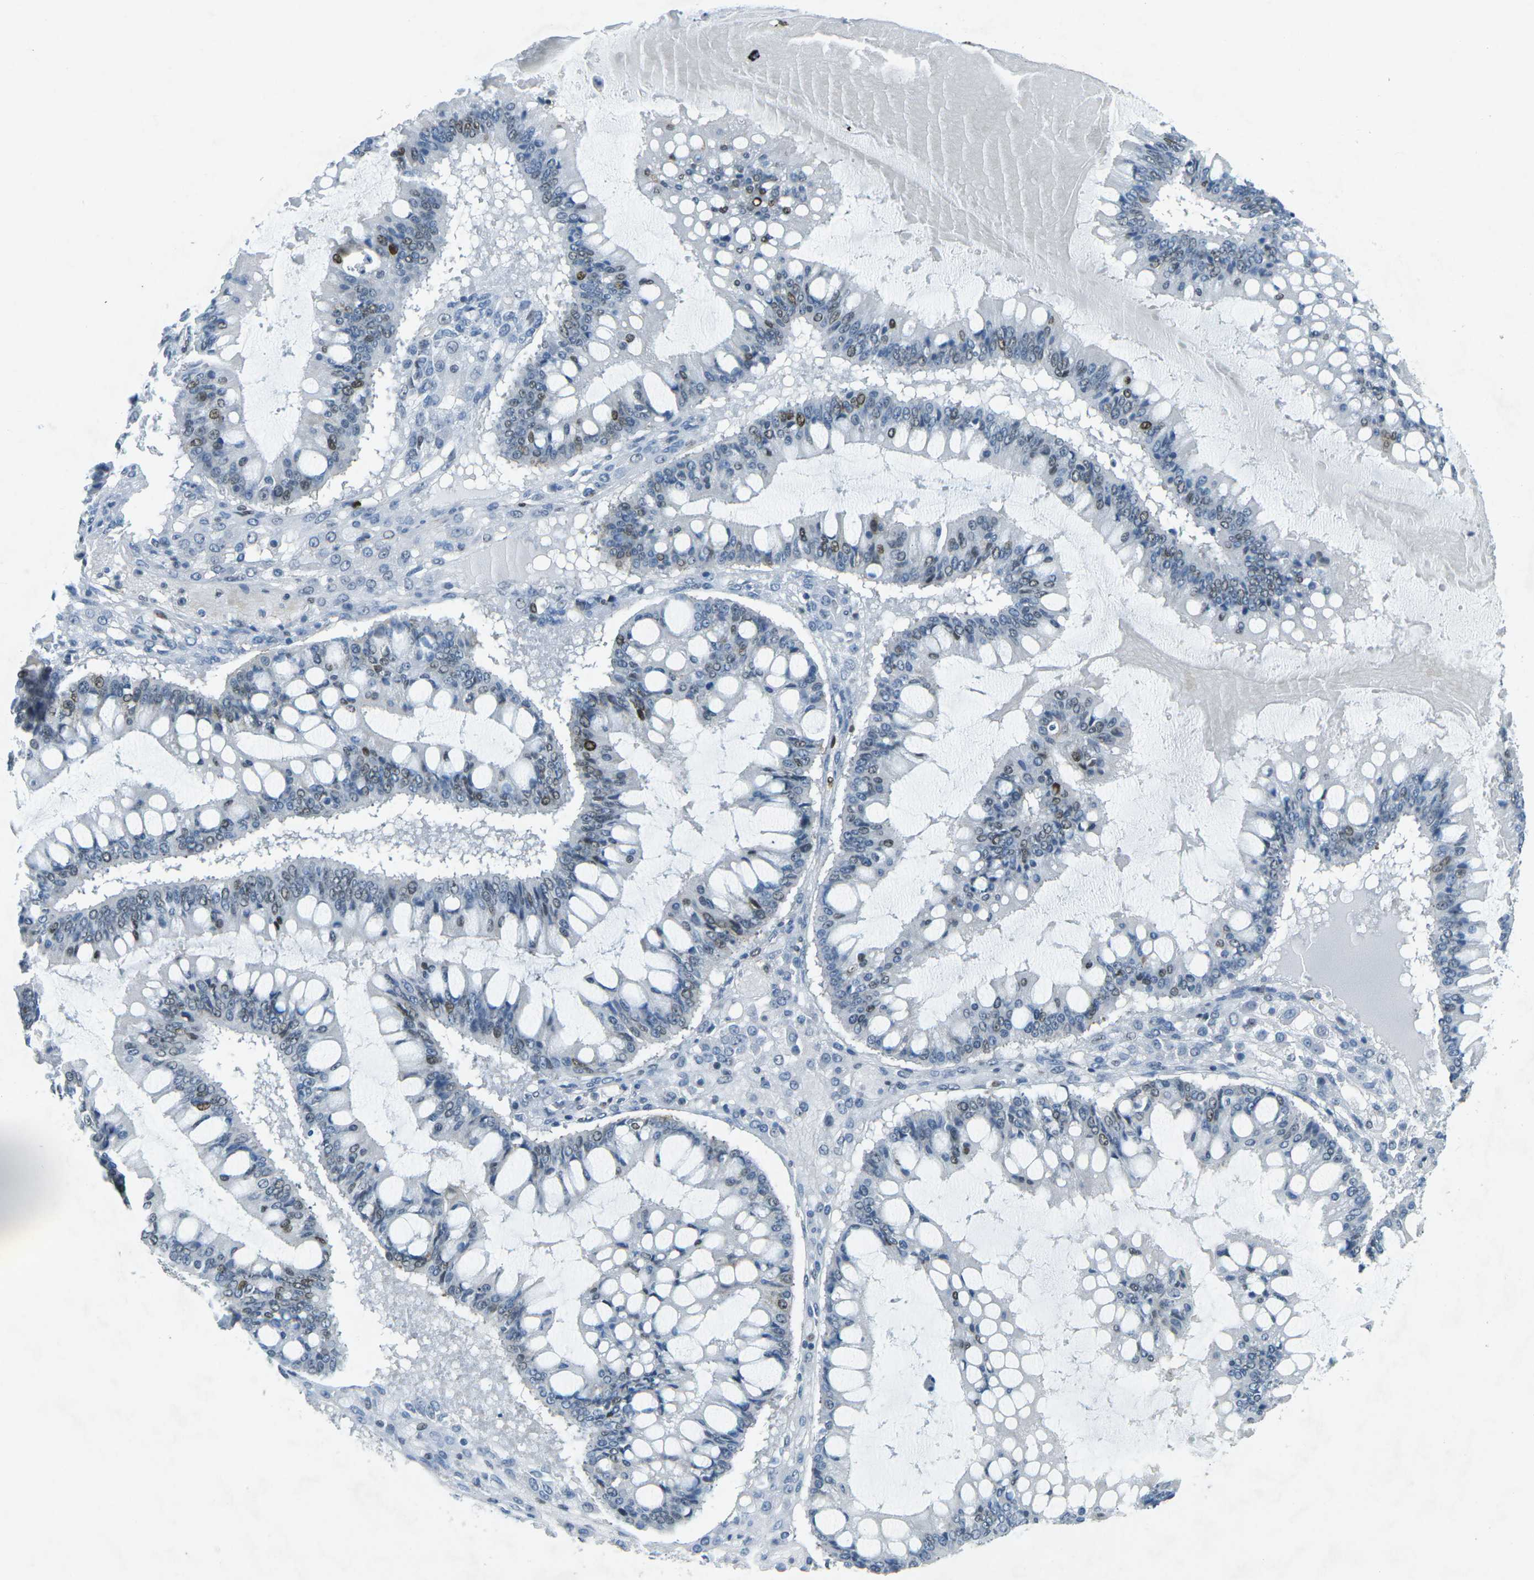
{"staining": {"intensity": "moderate", "quantity": "25%-75%", "location": "nuclear"}, "tissue": "ovarian cancer", "cell_type": "Tumor cells", "image_type": "cancer", "snomed": [{"axis": "morphology", "description": "Cystadenocarcinoma, mucinous, NOS"}, {"axis": "topography", "description": "Ovary"}], "caption": "IHC of ovarian cancer (mucinous cystadenocarcinoma) displays medium levels of moderate nuclear staining in approximately 25%-75% of tumor cells.", "gene": "RB1", "patient": {"sex": "female", "age": 73}}